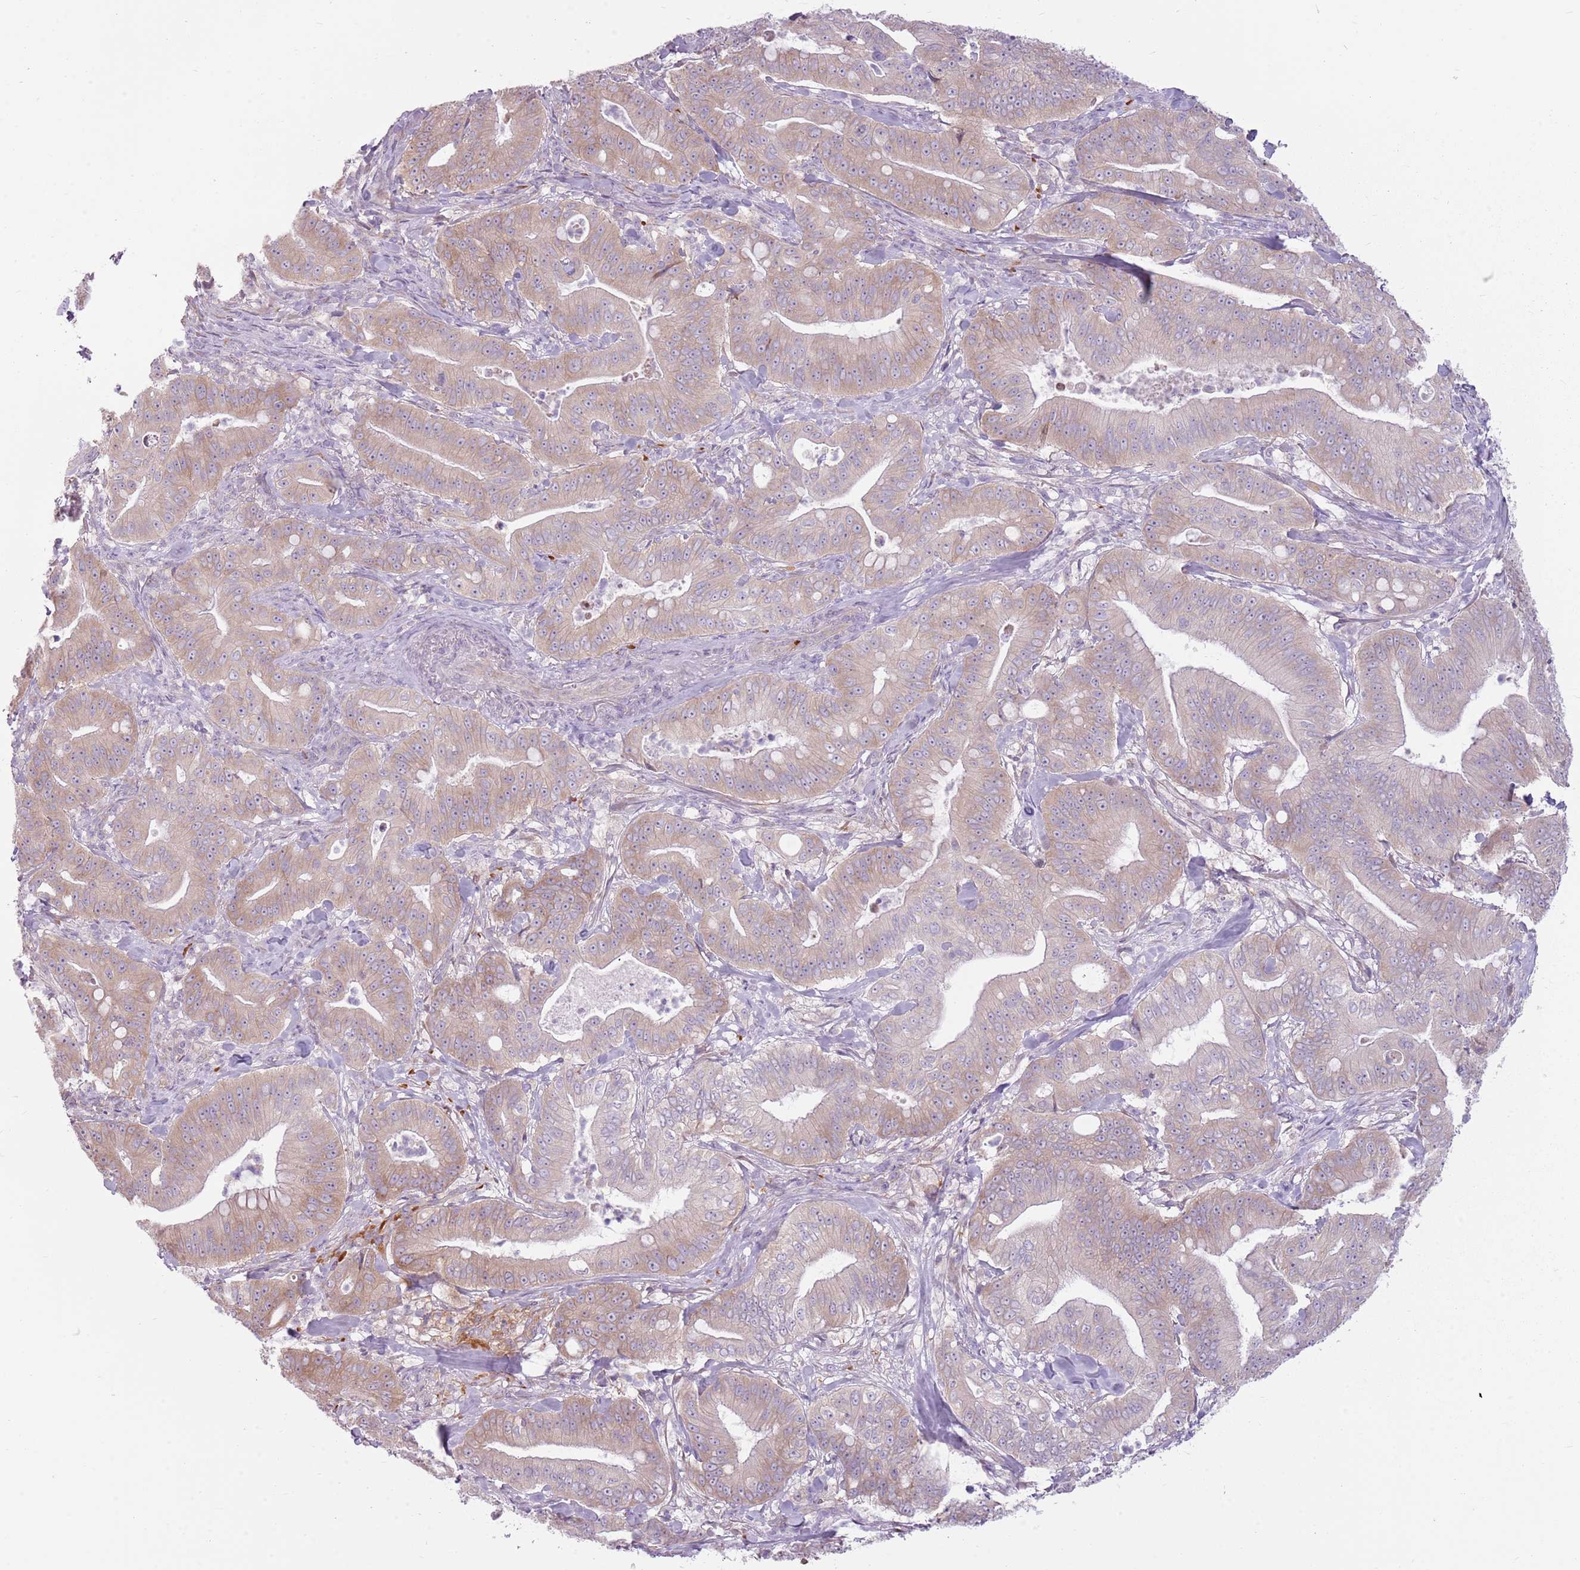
{"staining": {"intensity": "weak", "quantity": "25%-75%", "location": "cytoplasmic/membranous"}, "tissue": "pancreatic cancer", "cell_type": "Tumor cells", "image_type": "cancer", "snomed": [{"axis": "morphology", "description": "Adenocarcinoma, NOS"}, {"axis": "topography", "description": "Pancreas"}], "caption": "About 25%-75% of tumor cells in adenocarcinoma (pancreatic) show weak cytoplasmic/membranous protein staining as visualized by brown immunohistochemical staining.", "gene": "HSPA14", "patient": {"sex": "male", "age": 71}}